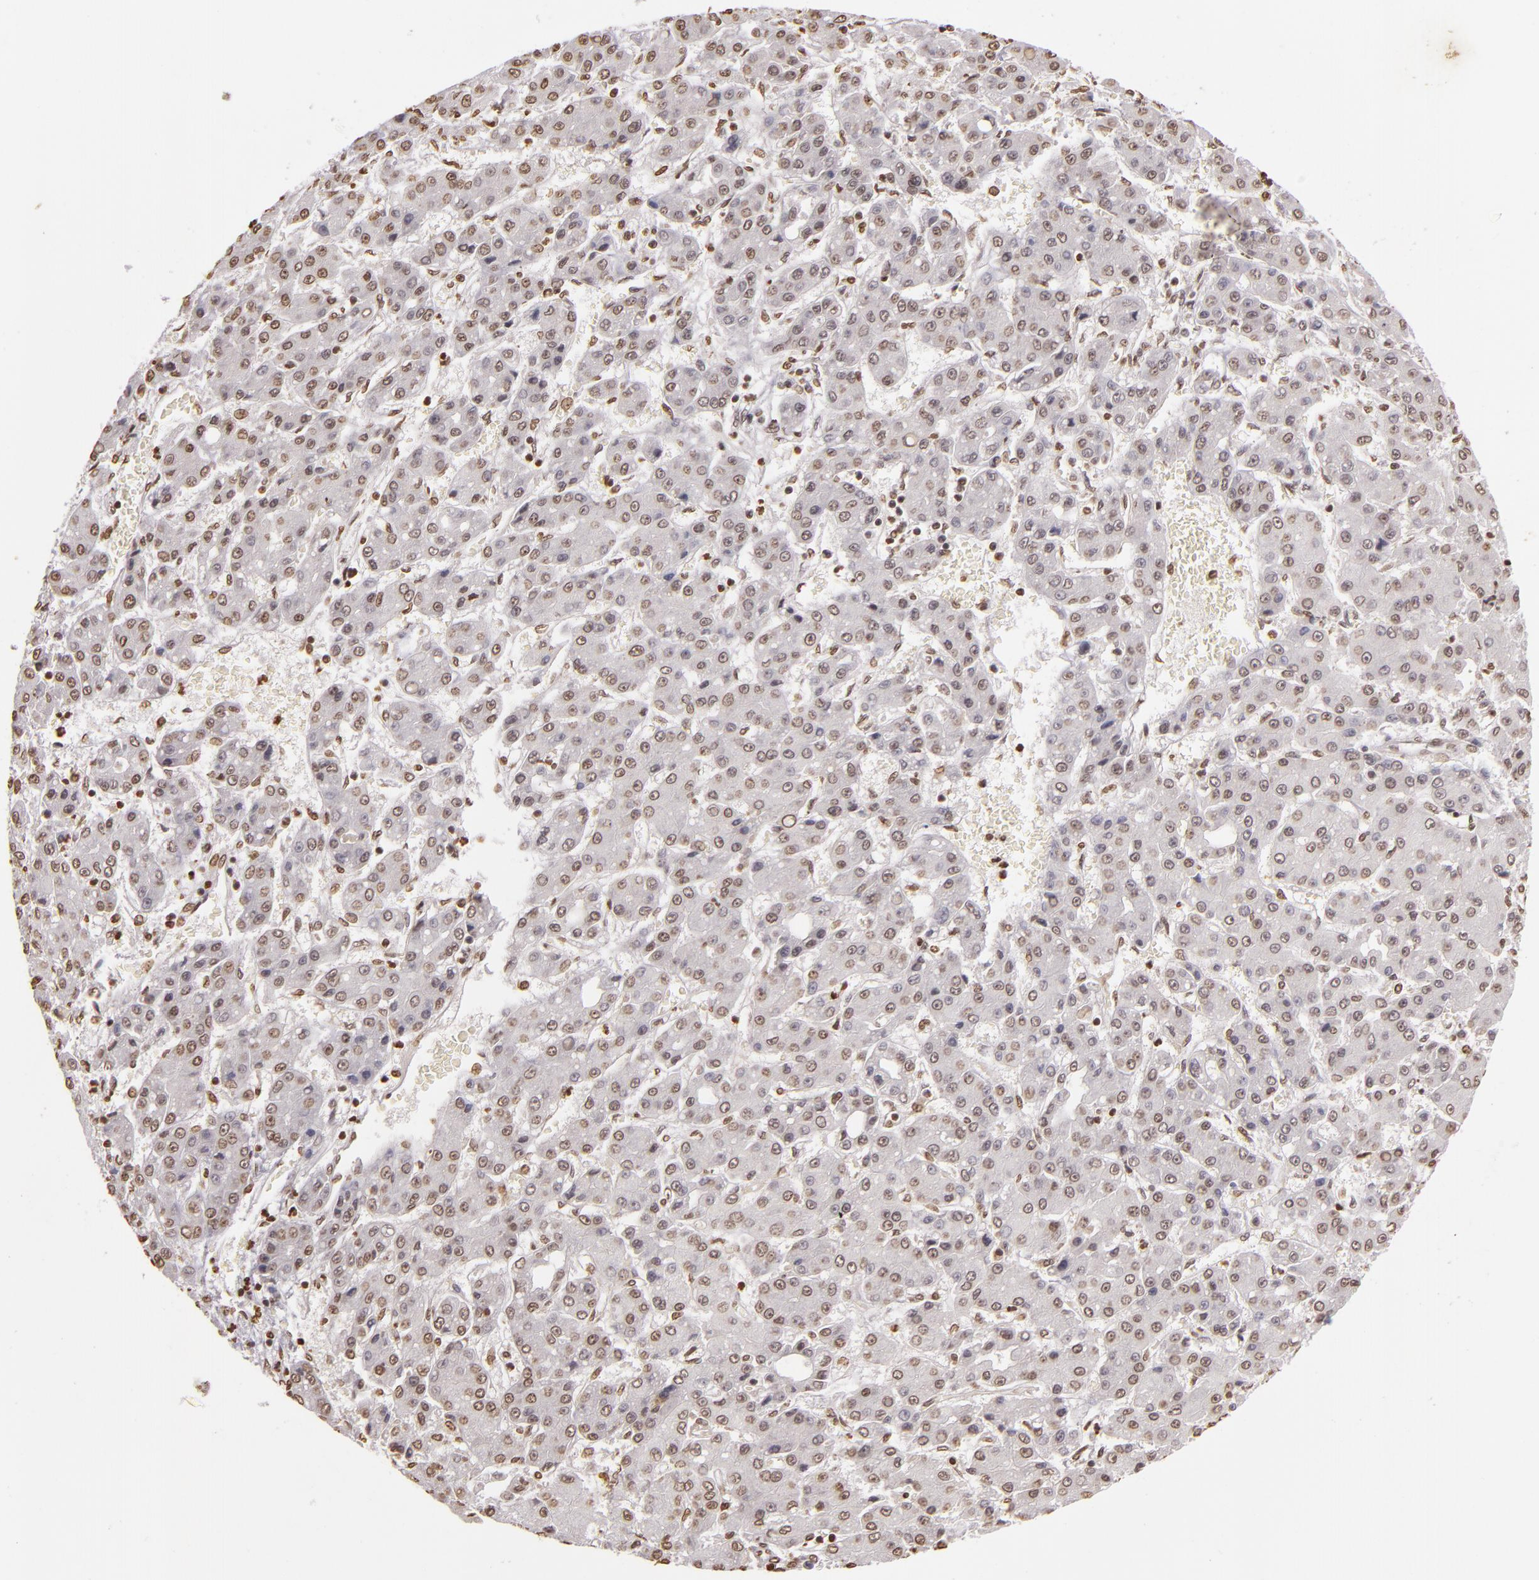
{"staining": {"intensity": "weak", "quantity": ">75%", "location": "nuclear"}, "tissue": "liver cancer", "cell_type": "Tumor cells", "image_type": "cancer", "snomed": [{"axis": "morphology", "description": "Carcinoma, Hepatocellular, NOS"}, {"axis": "topography", "description": "Liver"}], "caption": "Immunohistochemistry micrograph of neoplastic tissue: human liver cancer (hepatocellular carcinoma) stained using immunohistochemistry (IHC) exhibits low levels of weak protein expression localized specifically in the nuclear of tumor cells, appearing as a nuclear brown color.", "gene": "THRB", "patient": {"sex": "male", "age": 69}}